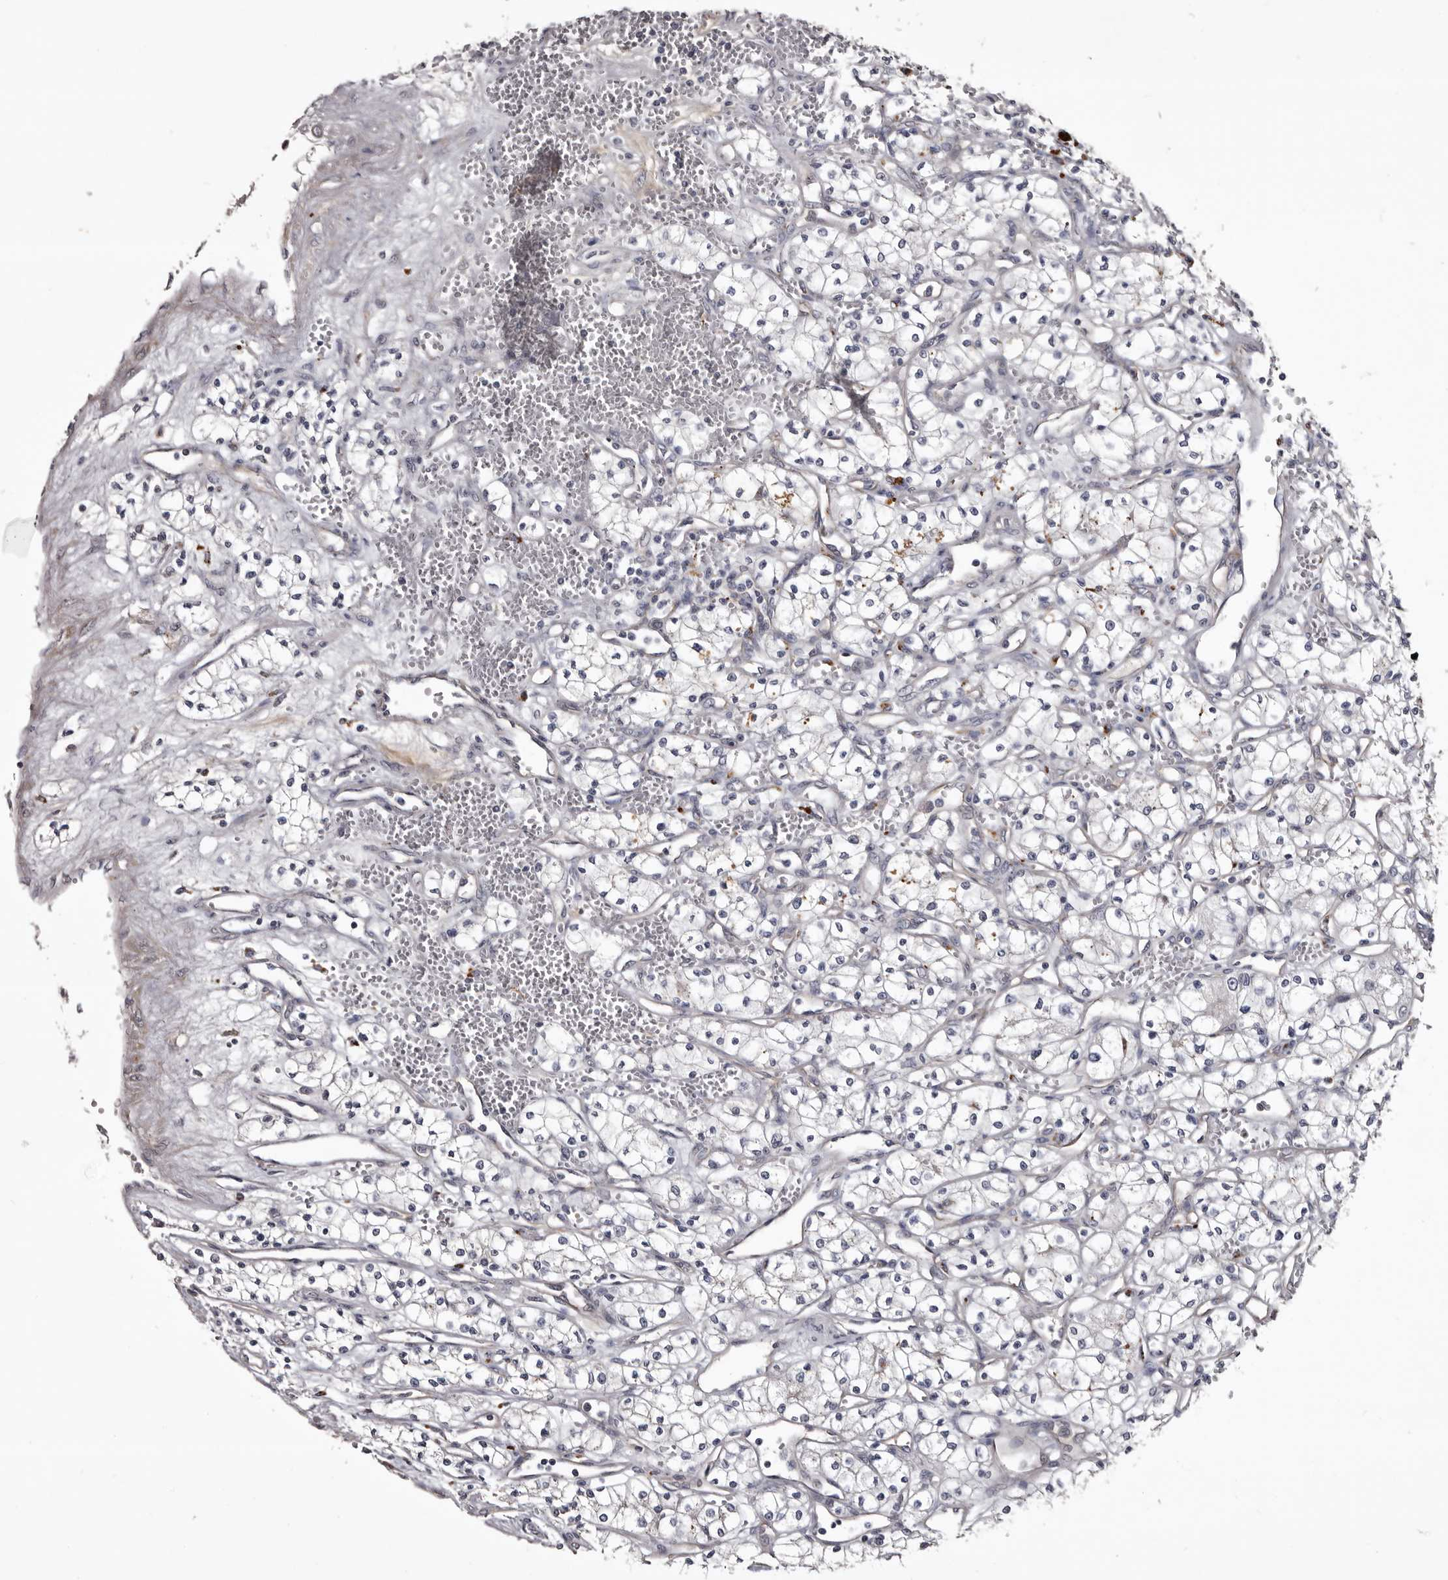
{"staining": {"intensity": "negative", "quantity": "none", "location": "none"}, "tissue": "renal cancer", "cell_type": "Tumor cells", "image_type": "cancer", "snomed": [{"axis": "morphology", "description": "Adenocarcinoma, NOS"}, {"axis": "topography", "description": "Kidney"}], "caption": "Immunohistochemistry (IHC) histopathology image of human renal cancer stained for a protein (brown), which exhibits no expression in tumor cells.", "gene": "SLC10A4", "patient": {"sex": "male", "age": 59}}